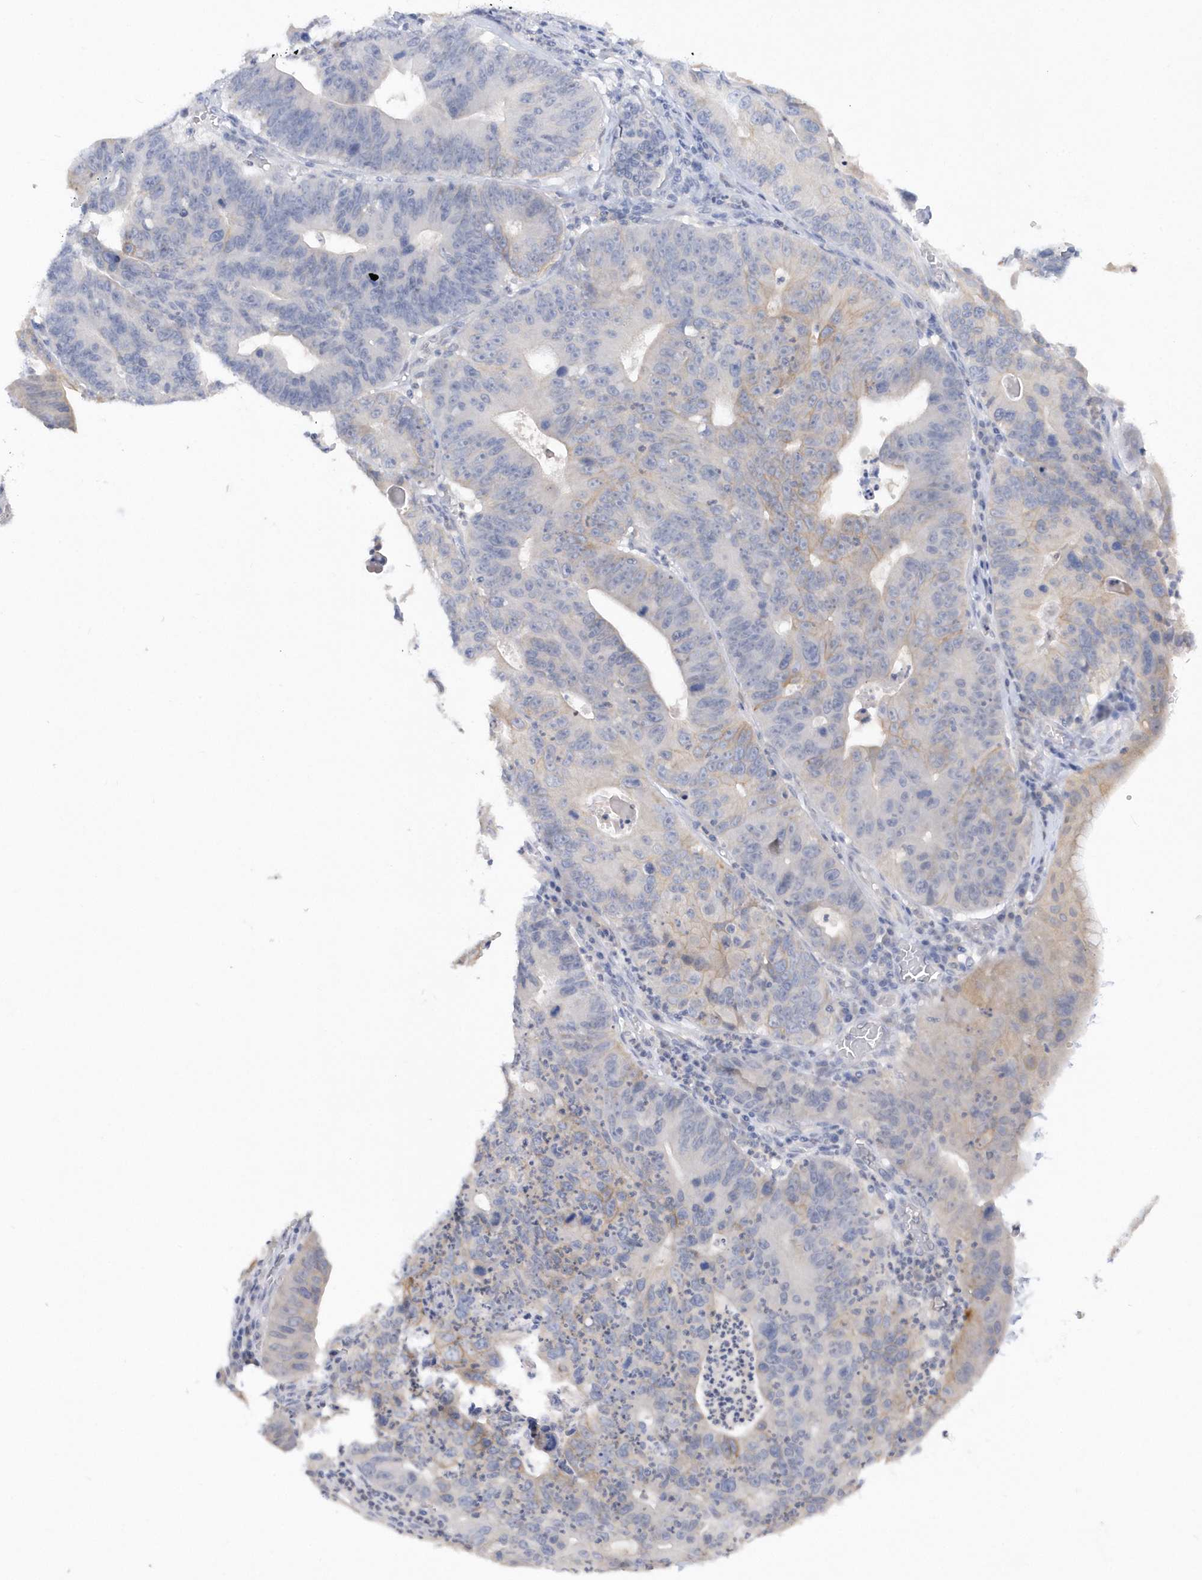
{"staining": {"intensity": "weak", "quantity": "<25%", "location": "cytoplasmic/membranous"}, "tissue": "stomach cancer", "cell_type": "Tumor cells", "image_type": "cancer", "snomed": [{"axis": "morphology", "description": "Adenocarcinoma, NOS"}, {"axis": "topography", "description": "Stomach"}], "caption": "The IHC micrograph has no significant positivity in tumor cells of stomach adenocarcinoma tissue.", "gene": "RPE", "patient": {"sex": "male", "age": 59}}